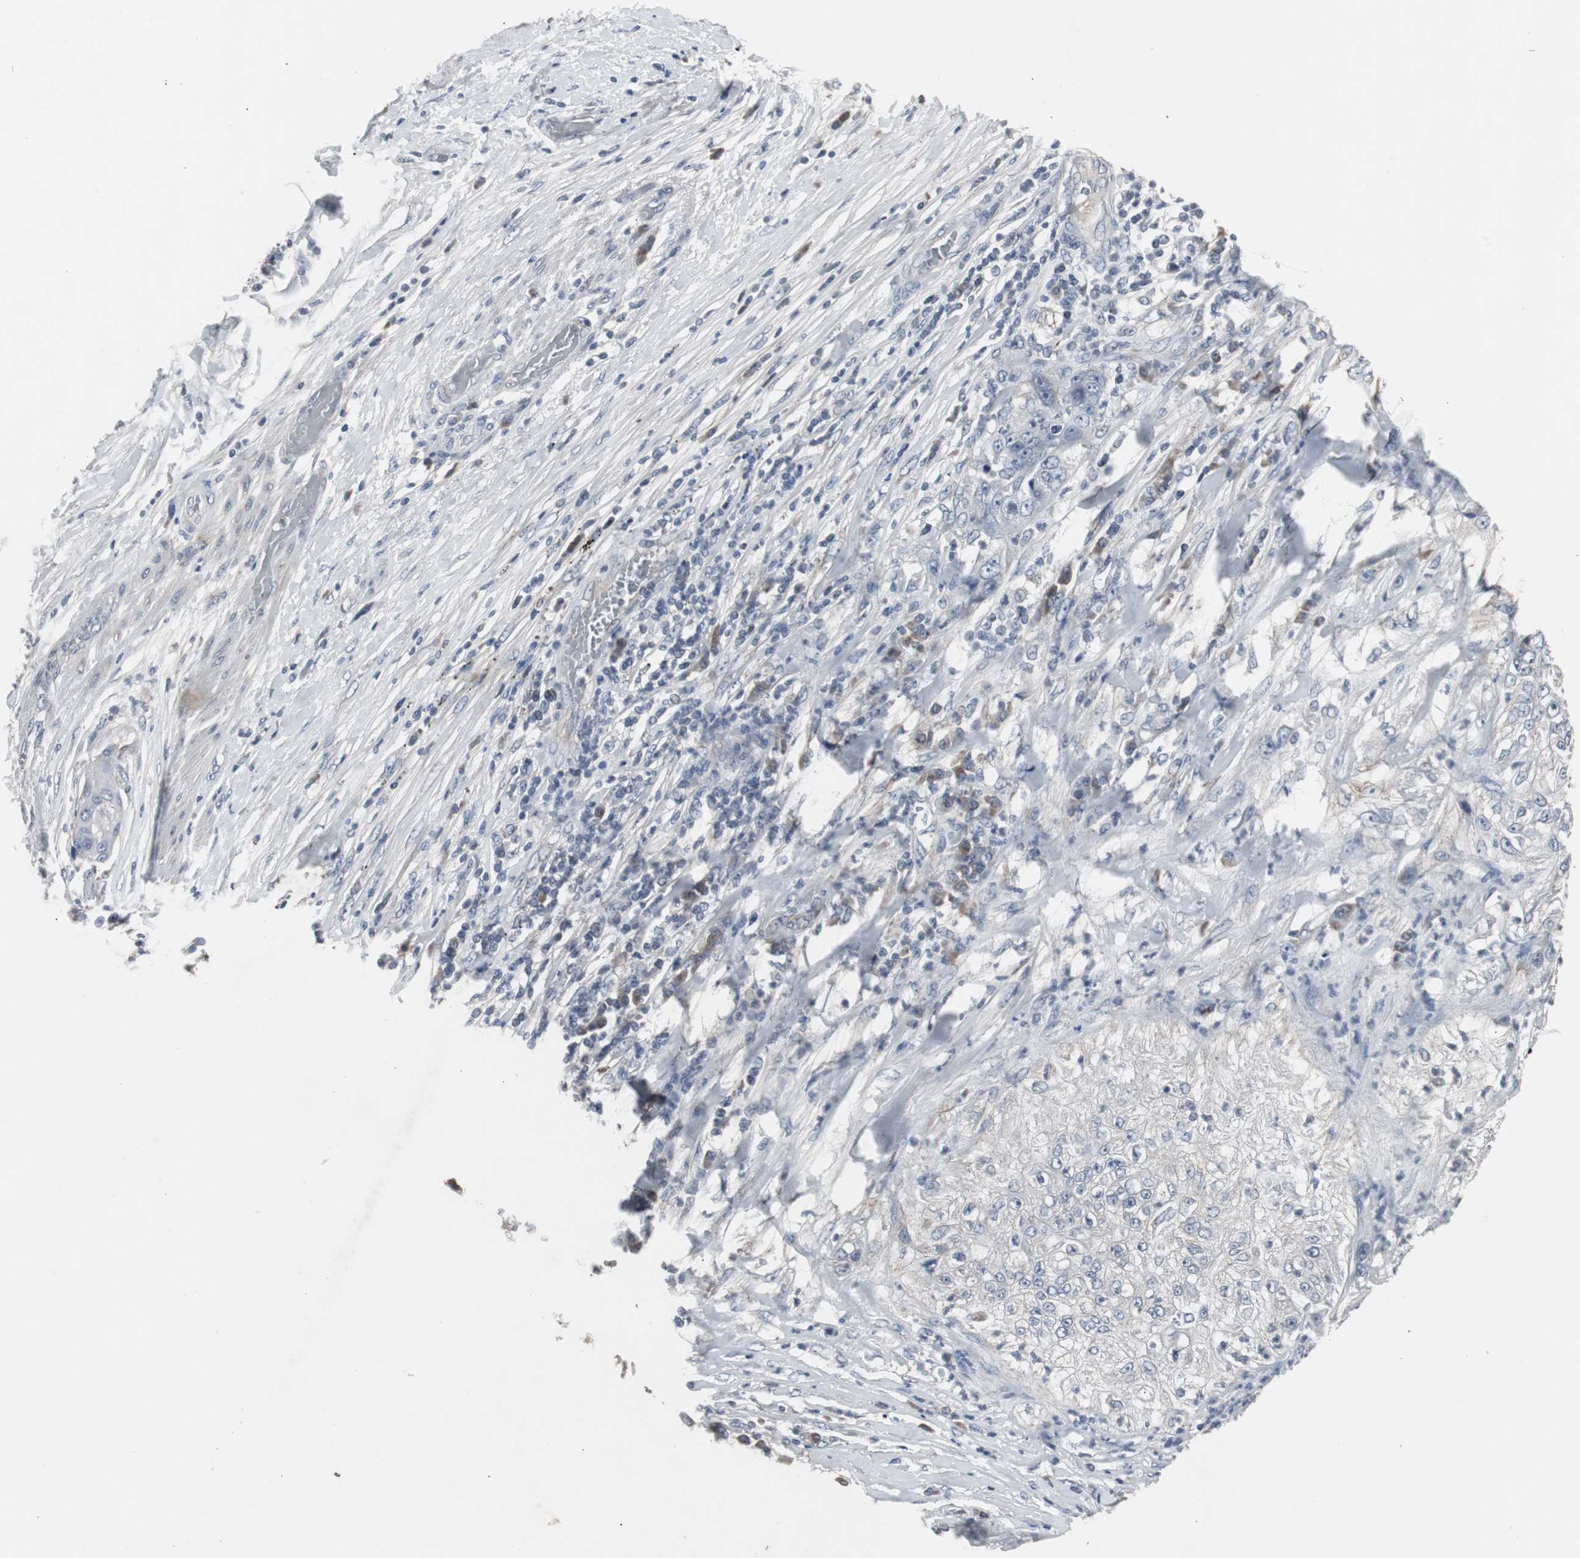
{"staining": {"intensity": "negative", "quantity": "none", "location": "none"}, "tissue": "lung cancer", "cell_type": "Tumor cells", "image_type": "cancer", "snomed": [{"axis": "morphology", "description": "Inflammation, NOS"}, {"axis": "morphology", "description": "Squamous cell carcinoma, NOS"}, {"axis": "topography", "description": "Lymph node"}, {"axis": "topography", "description": "Soft tissue"}, {"axis": "topography", "description": "Lung"}], "caption": "Tumor cells are negative for brown protein staining in lung squamous cell carcinoma. (DAB (3,3'-diaminobenzidine) immunohistochemistry (IHC), high magnification).", "gene": "ACAA1", "patient": {"sex": "male", "age": 66}}